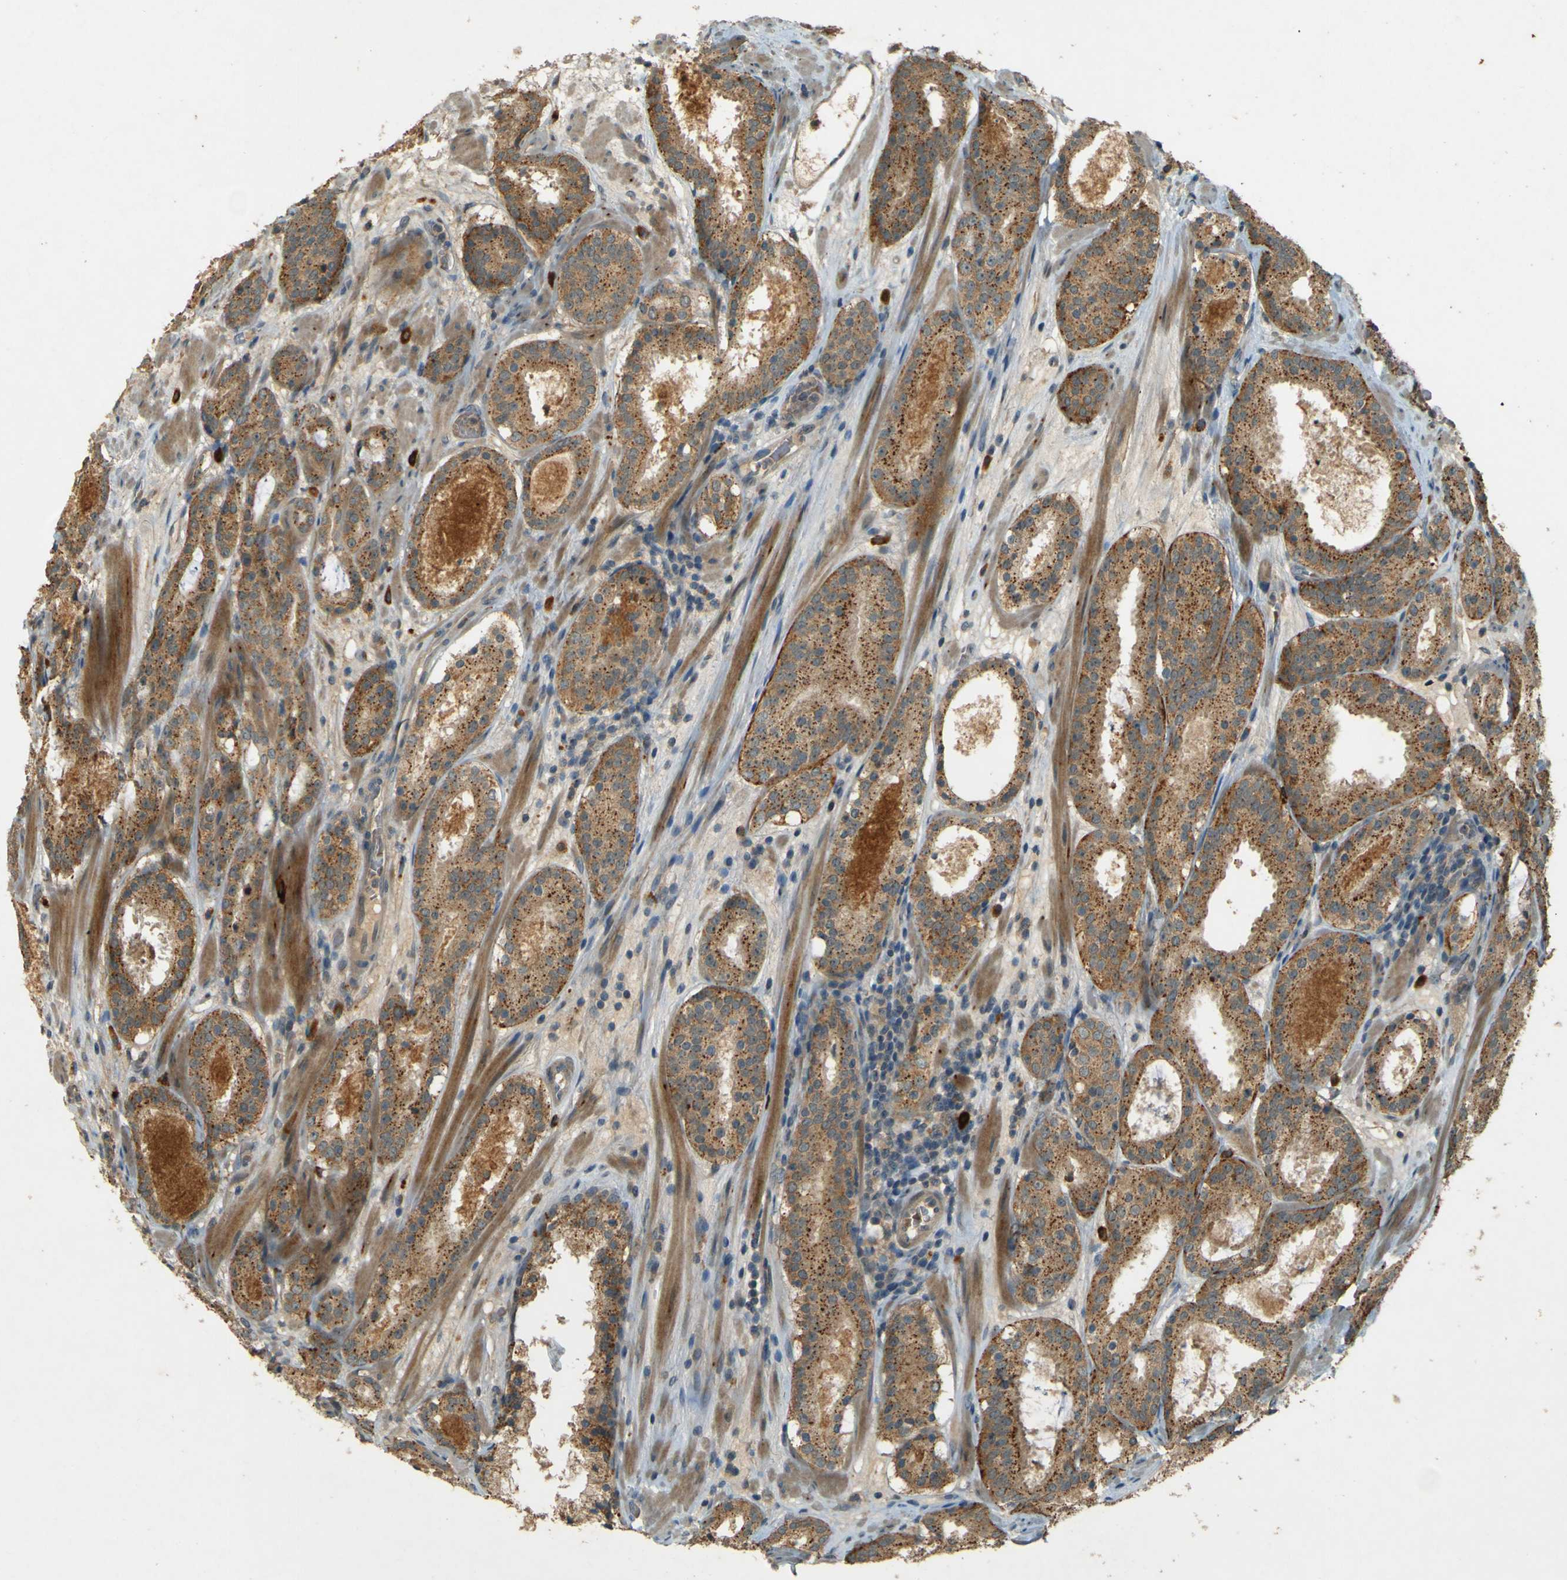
{"staining": {"intensity": "moderate", "quantity": ">75%", "location": "cytoplasmic/membranous"}, "tissue": "prostate cancer", "cell_type": "Tumor cells", "image_type": "cancer", "snomed": [{"axis": "morphology", "description": "Adenocarcinoma, Low grade"}, {"axis": "topography", "description": "Prostate"}], "caption": "A brown stain highlights moderate cytoplasmic/membranous expression of a protein in human adenocarcinoma (low-grade) (prostate) tumor cells.", "gene": "MPDZ", "patient": {"sex": "male", "age": 69}}